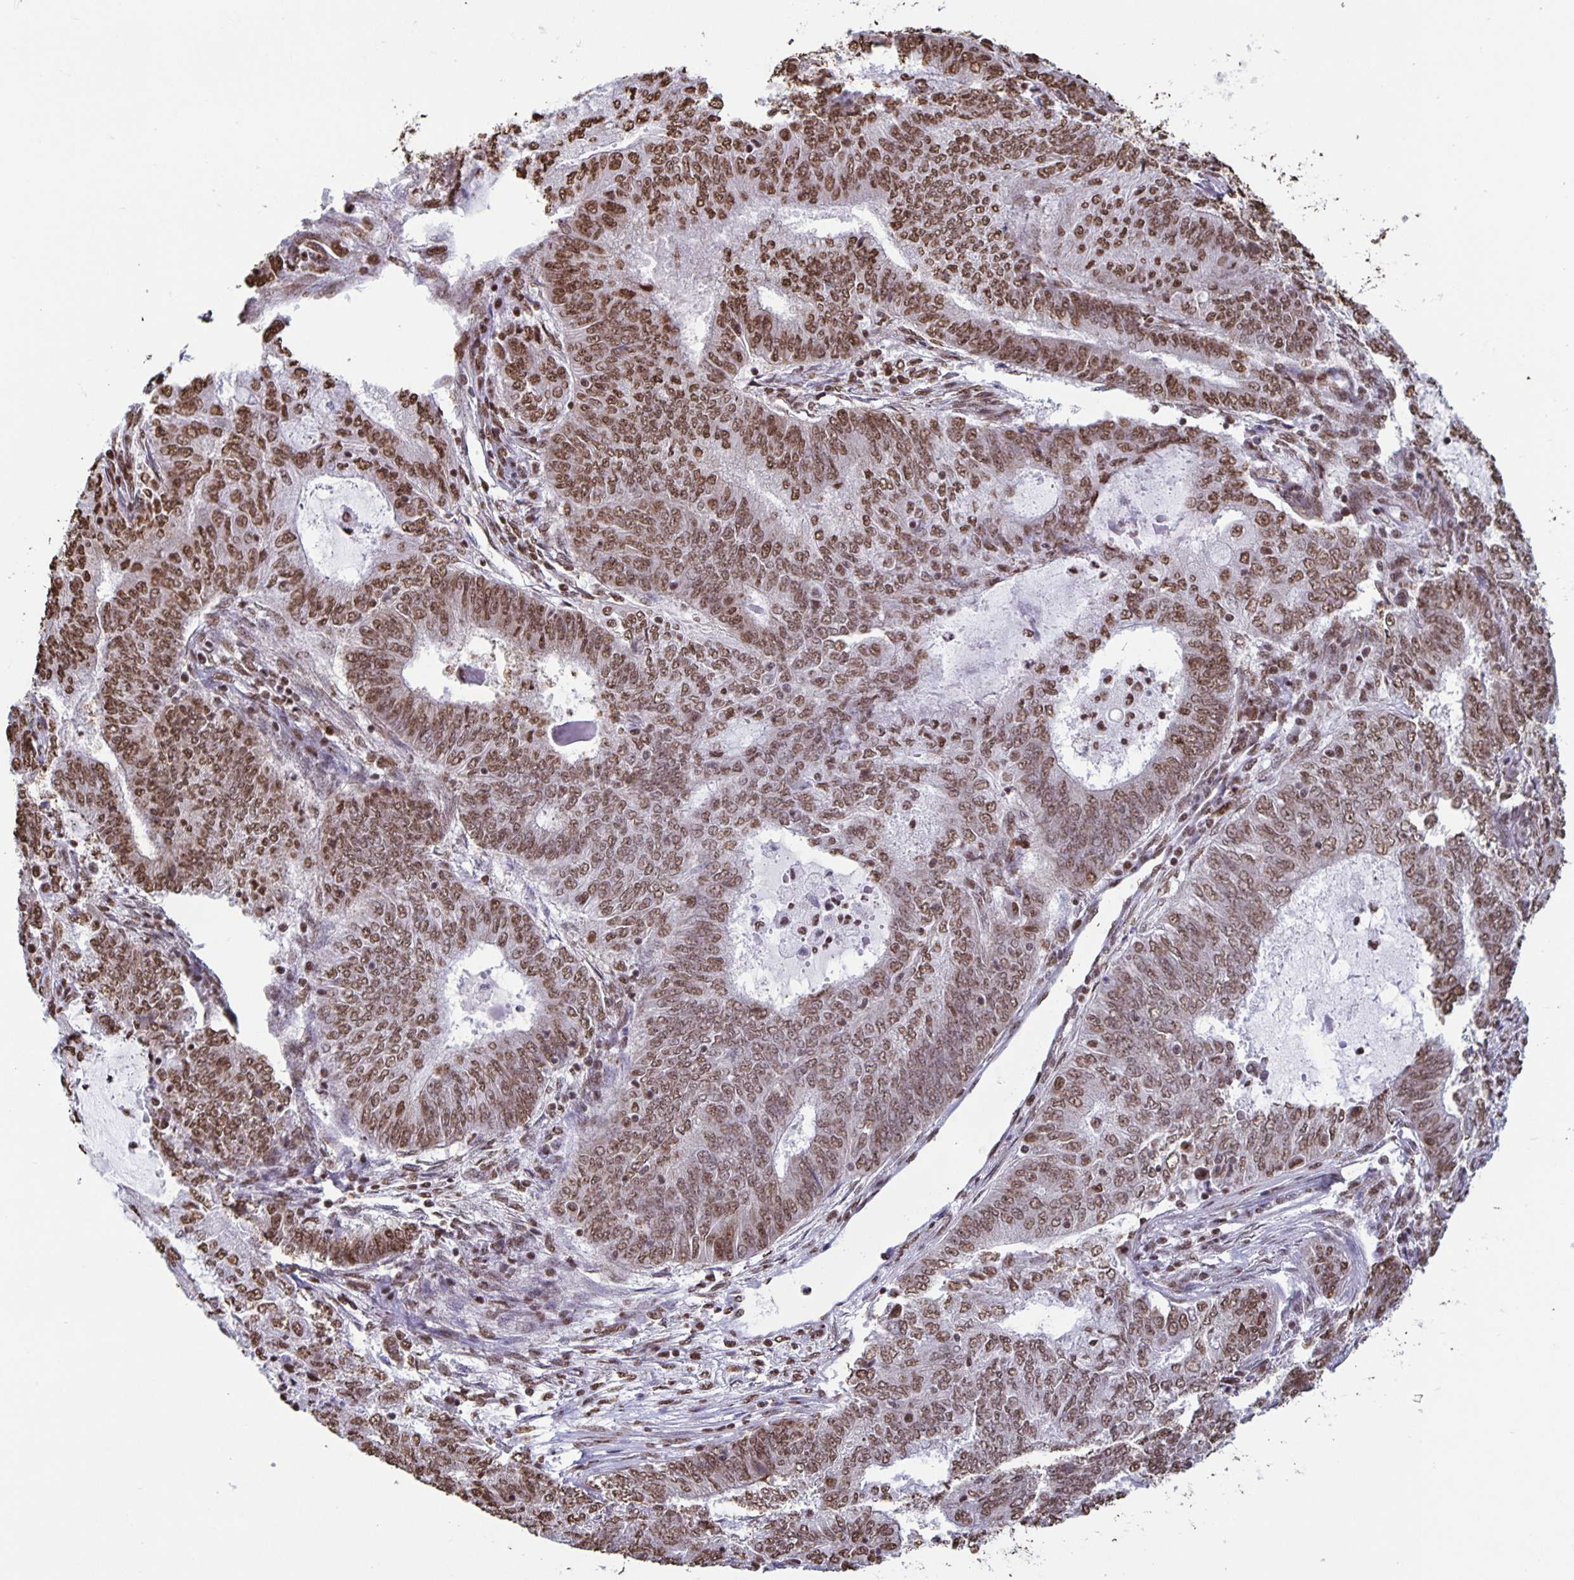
{"staining": {"intensity": "moderate", "quantity": ">75%", "location": "nuclear"}, "tissue": "endometrial cancer", "cell_type": "Tumor cells", "image_type": "cancer", "snomed": [{"axis": "morphology", "description": "Adenocarcinoma, NOS"}, {"axis": "topography", "description": "Endometrium"}], "caption": "Tumor cells reveal moderate nuclear positivity in approximately >75% of cells in adenocarcinoma (endometrial).", "gene": "DUT", "patient": {"sex": "female", "age": 62}}